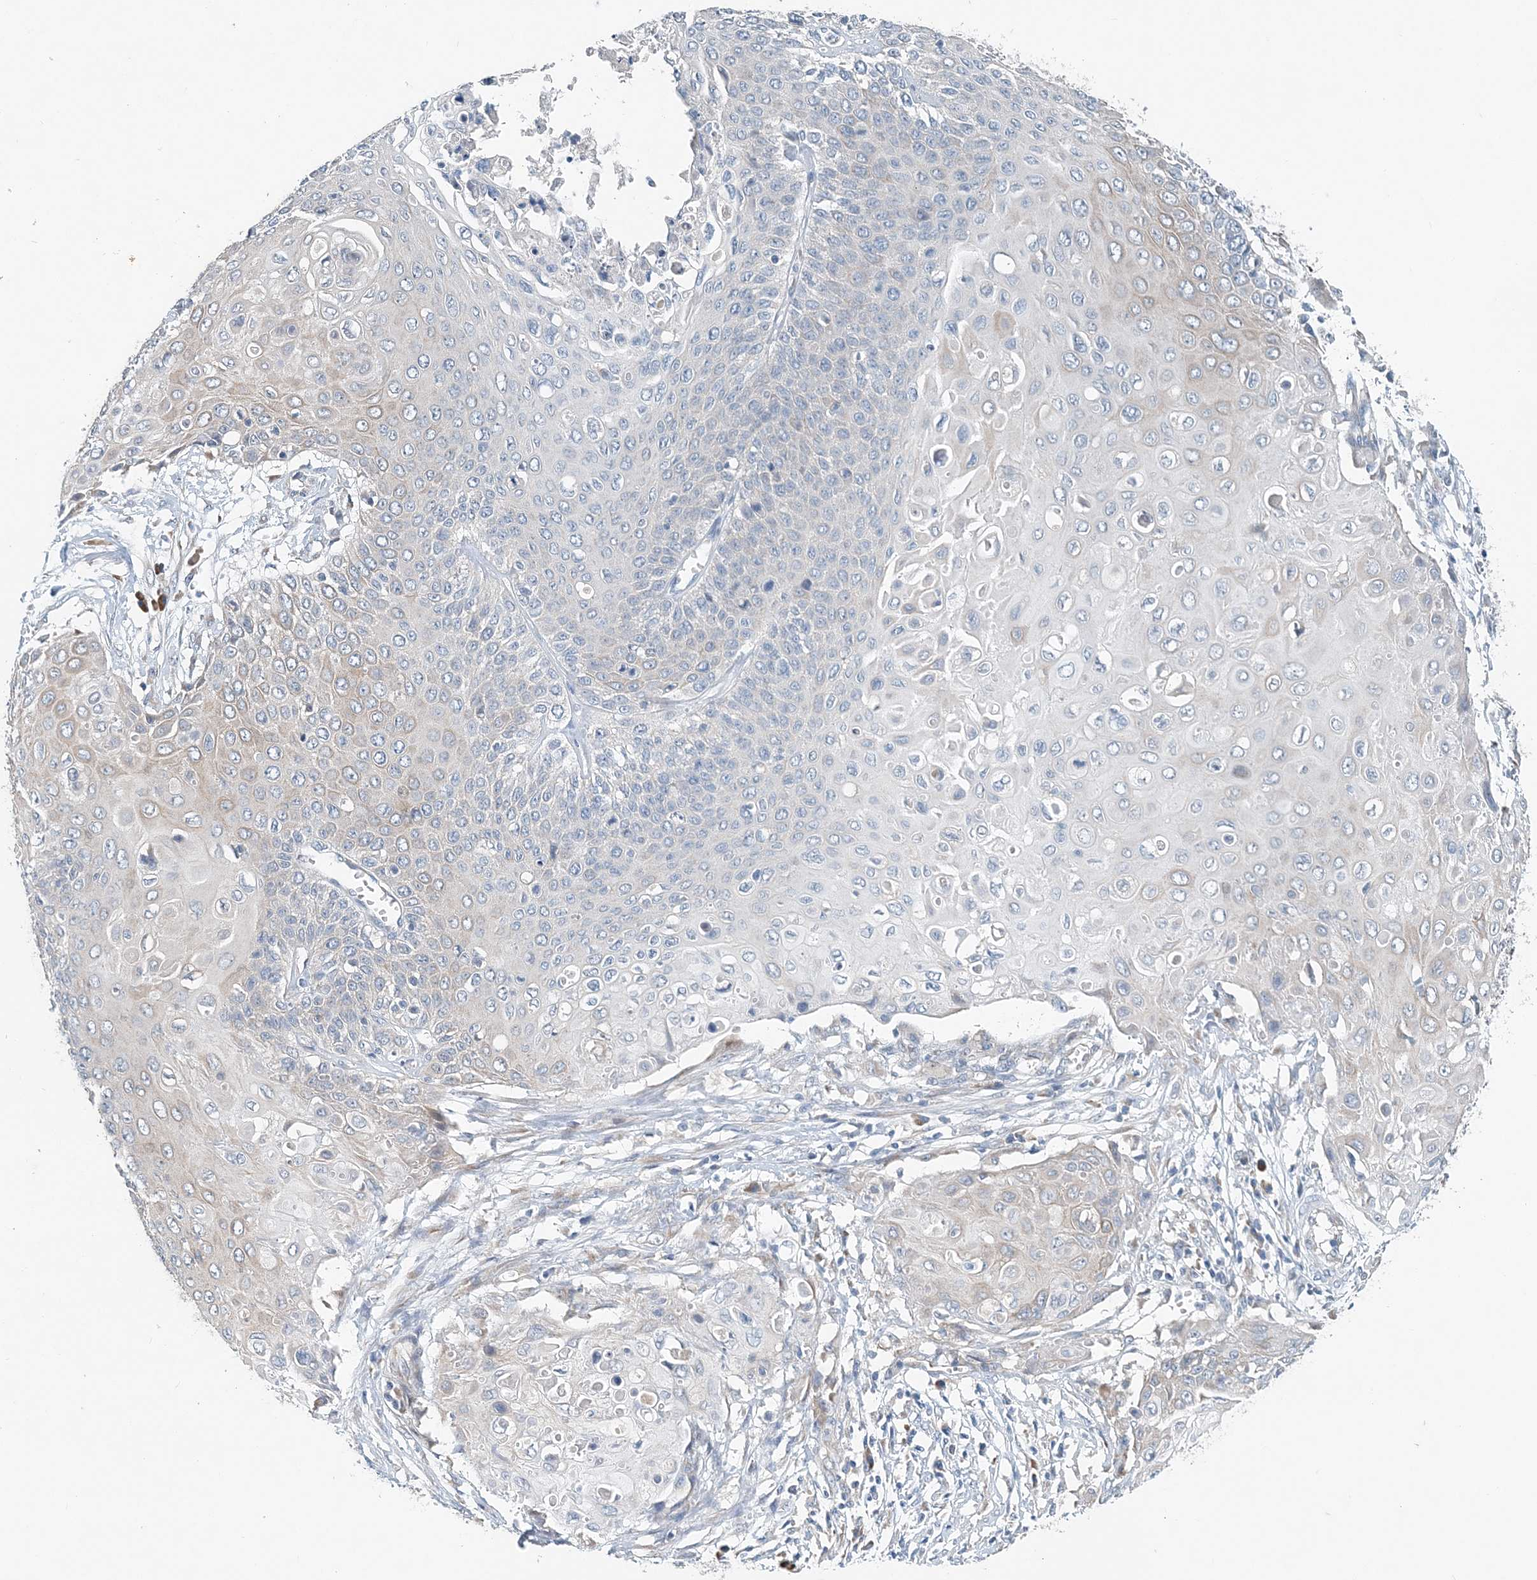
{"staining": {"intensity": "negative", "quantity": "none", "location": "none"}, "tissue": "cervical cancer", "cell_type": "Tumor cells", "image_type": "cancer", "snomed": [{"axis": "morphology", "description": "Squamous cell carcinoma, NOS"}, {"axis": "topography", "description": "Cervix"}], "caption": "IHC of human cervical squamous cell carcinoma reveals no expression in tumor cells. (Immunohistochemistry, brightfield microscopy, high magnification).", "gene": "EEF1A2", "patient": {"sex": "female", "age": 39}}